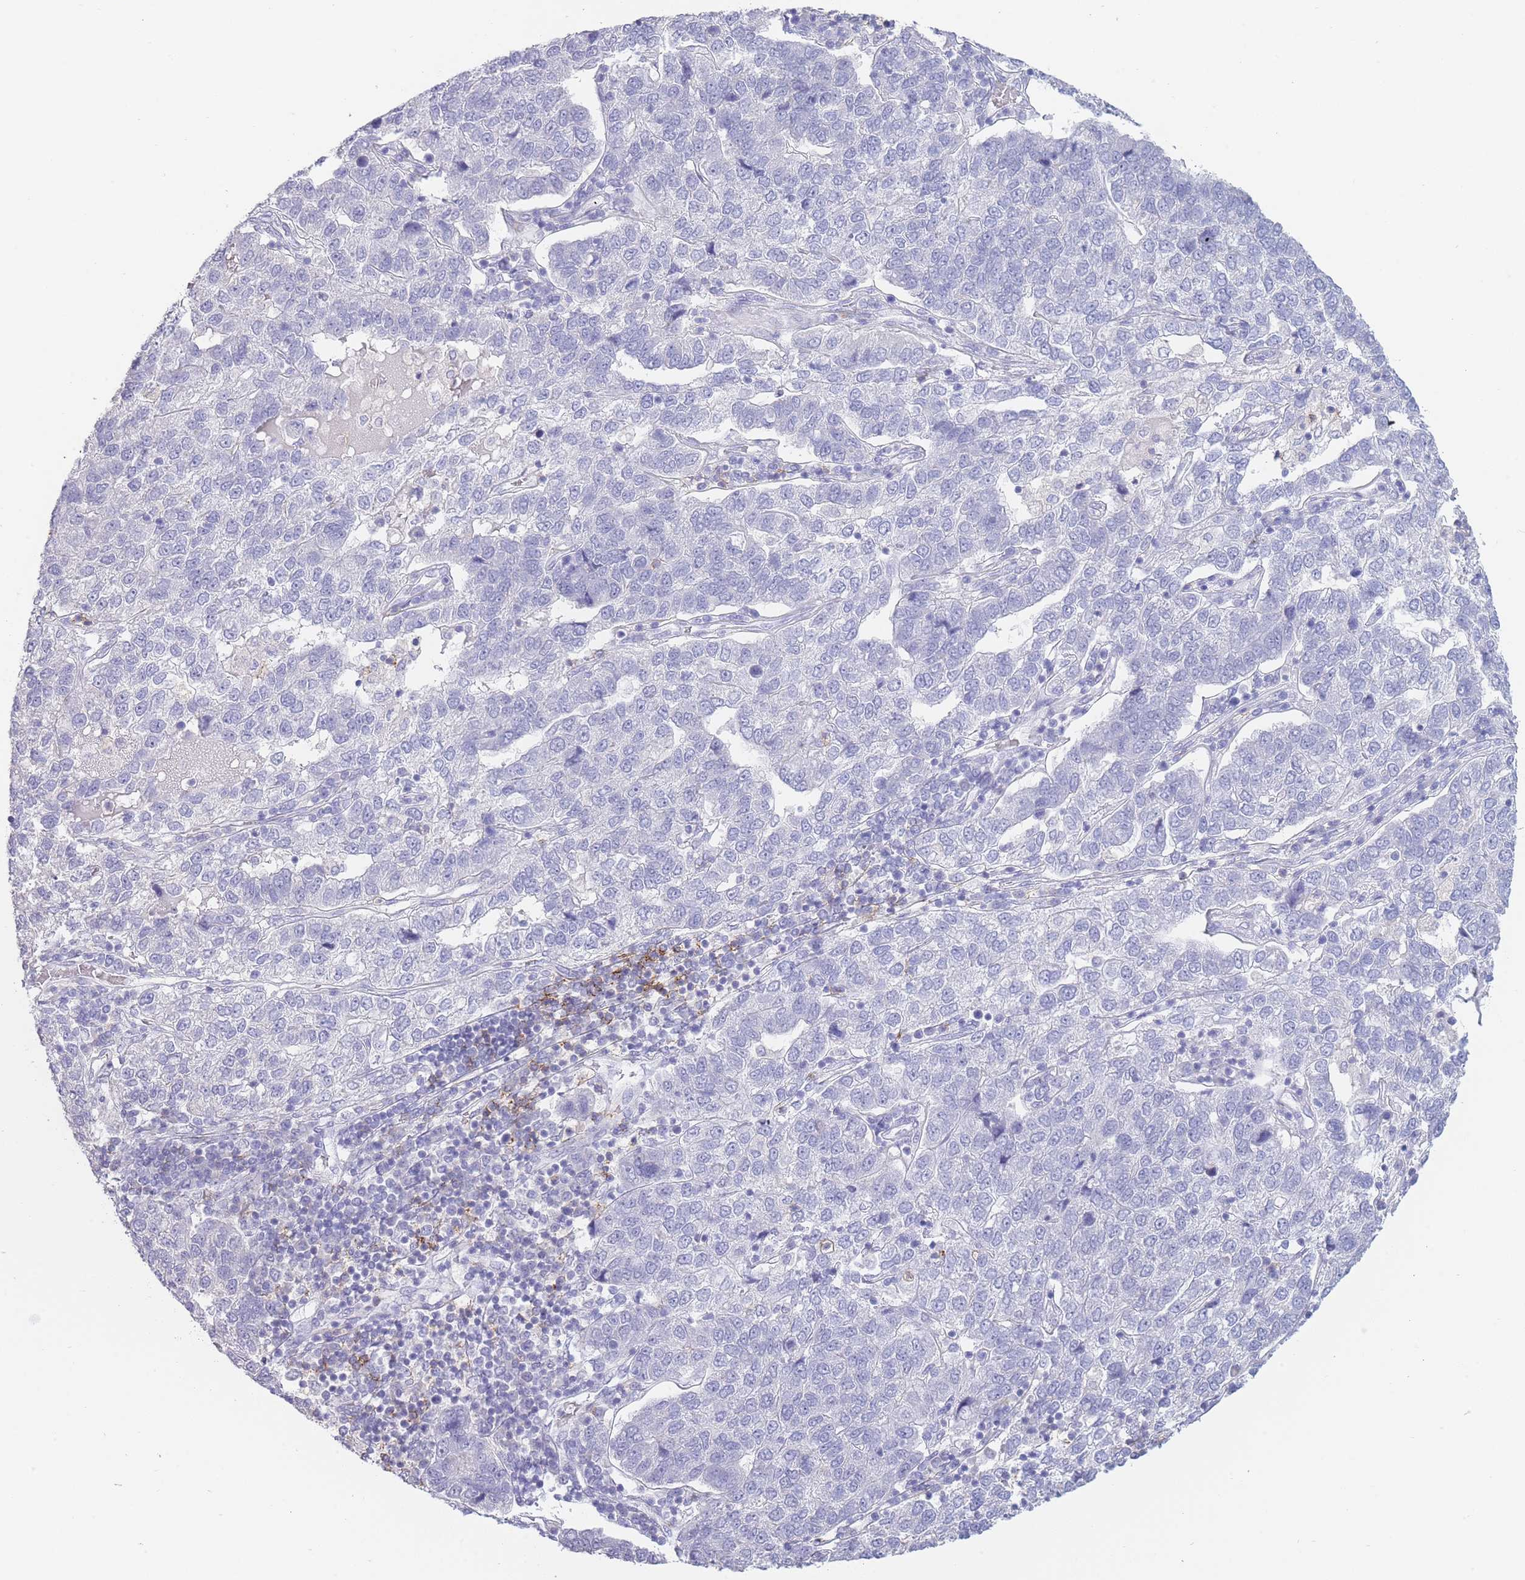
{"staining": {"intensity": "negative", "quantity": "none", "location": "none"}, "tissue": "pancreatic cancer", "cell_type": "Tumor cells", "image_type": "cancer", "snomed": [{"axis": "morphology", "description": "Adenocarcinoma, NOS"}, {"axis": "topography", "description": "Pancreas"}], "caption": "Immunohistochemistry of adenocarcinoma (pancreatic) exhibits no positivity in tumor cells. (DAB (3,3'-diaminobenzidine) immunohistochemistry (IHC) with hematoxylin counter stain).", "gene": "CD37", "patient": {"sex": "female", "age": 61}}